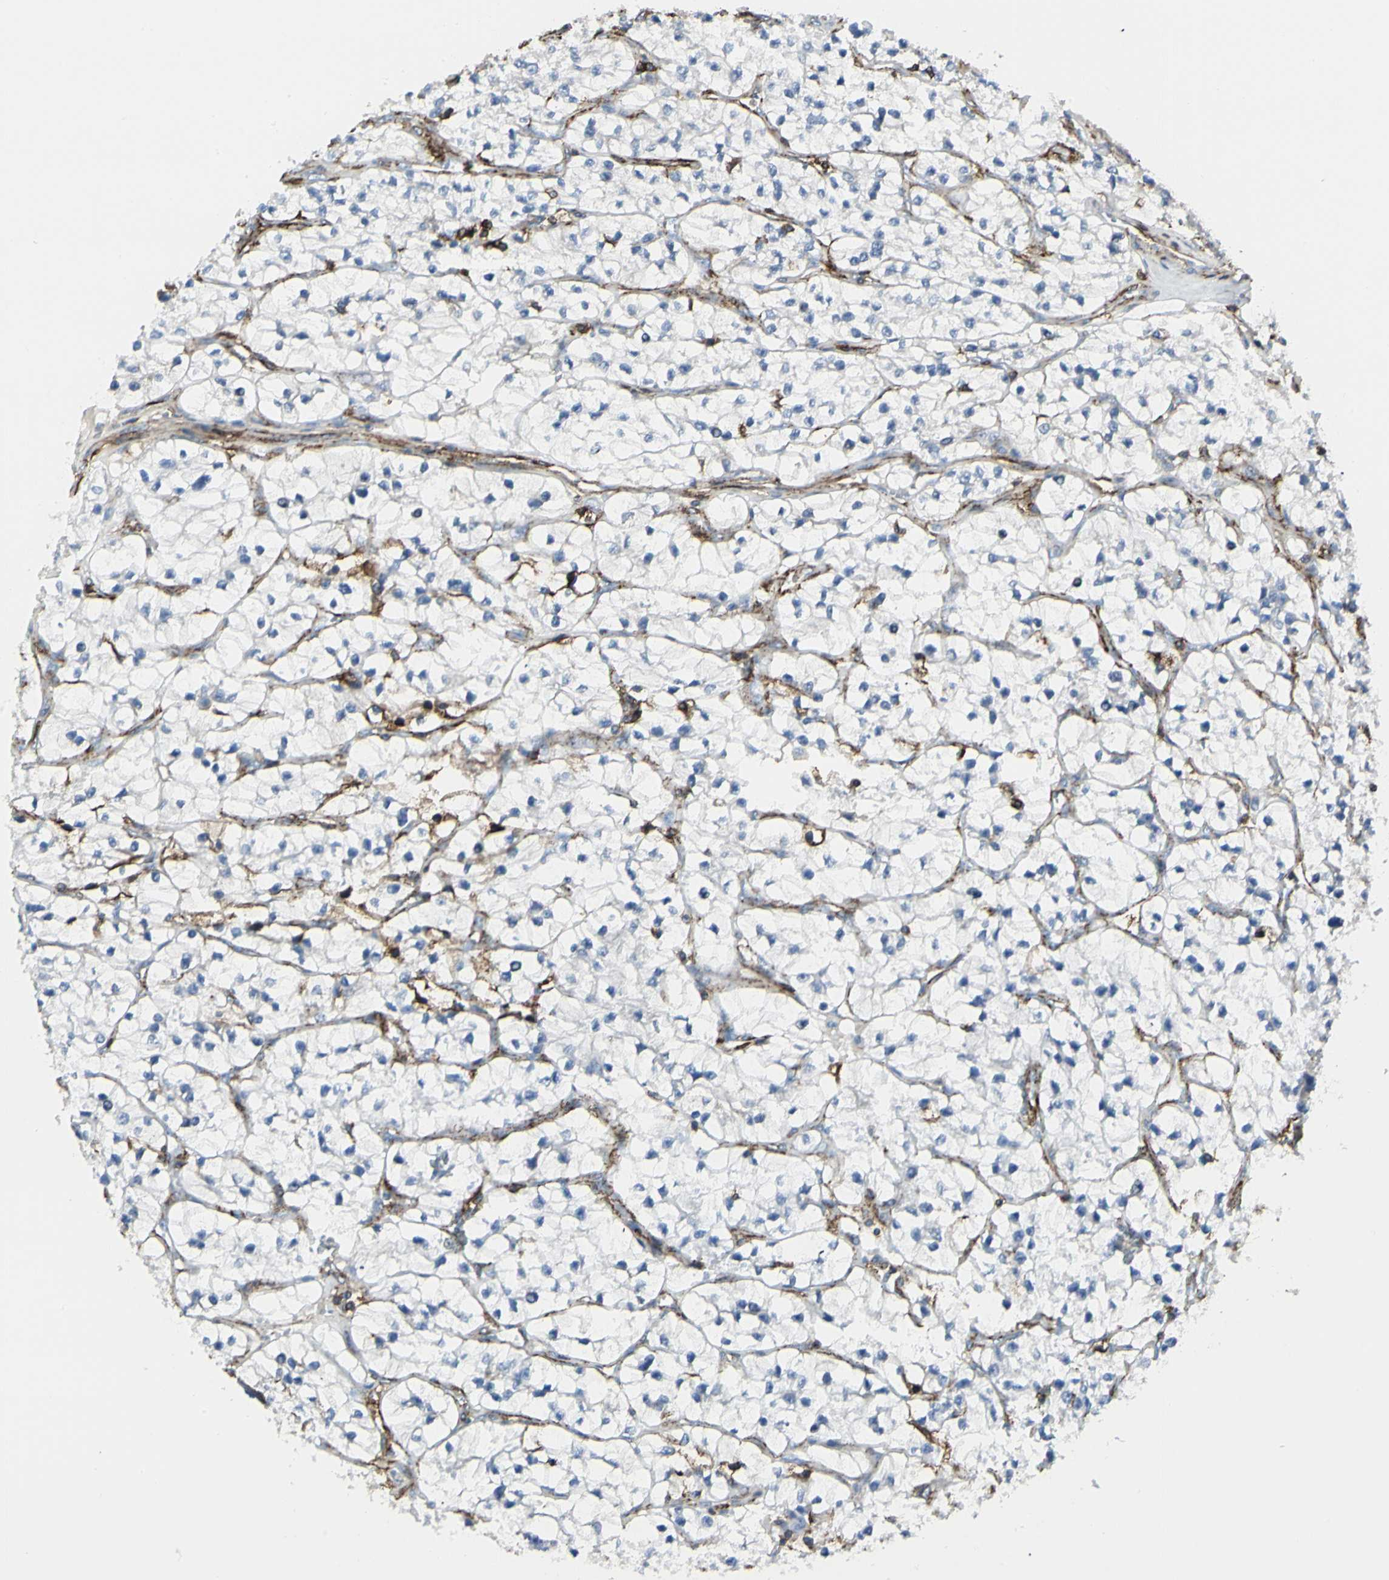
{"staining": {"intensity": "negative", "quantity": "none", "location": "none"}, "tissue": "renal cancer", "cell_type": "Tumor cells", "image_type": "cancer", "snomed": [{"axis": "morphology", "description": "Adenocarcinoma, NOS"}, {"axis": "topography", "description": "Kidney"}], "caption": "High magnification brightfield microscopy of renal cancer stained with DAB (brown) and counterstained with hematoxylin (blue): tumor cells show no significant staining.", "gene": "CLEC2B", "patient": {"sex": "female", "age": 57}}